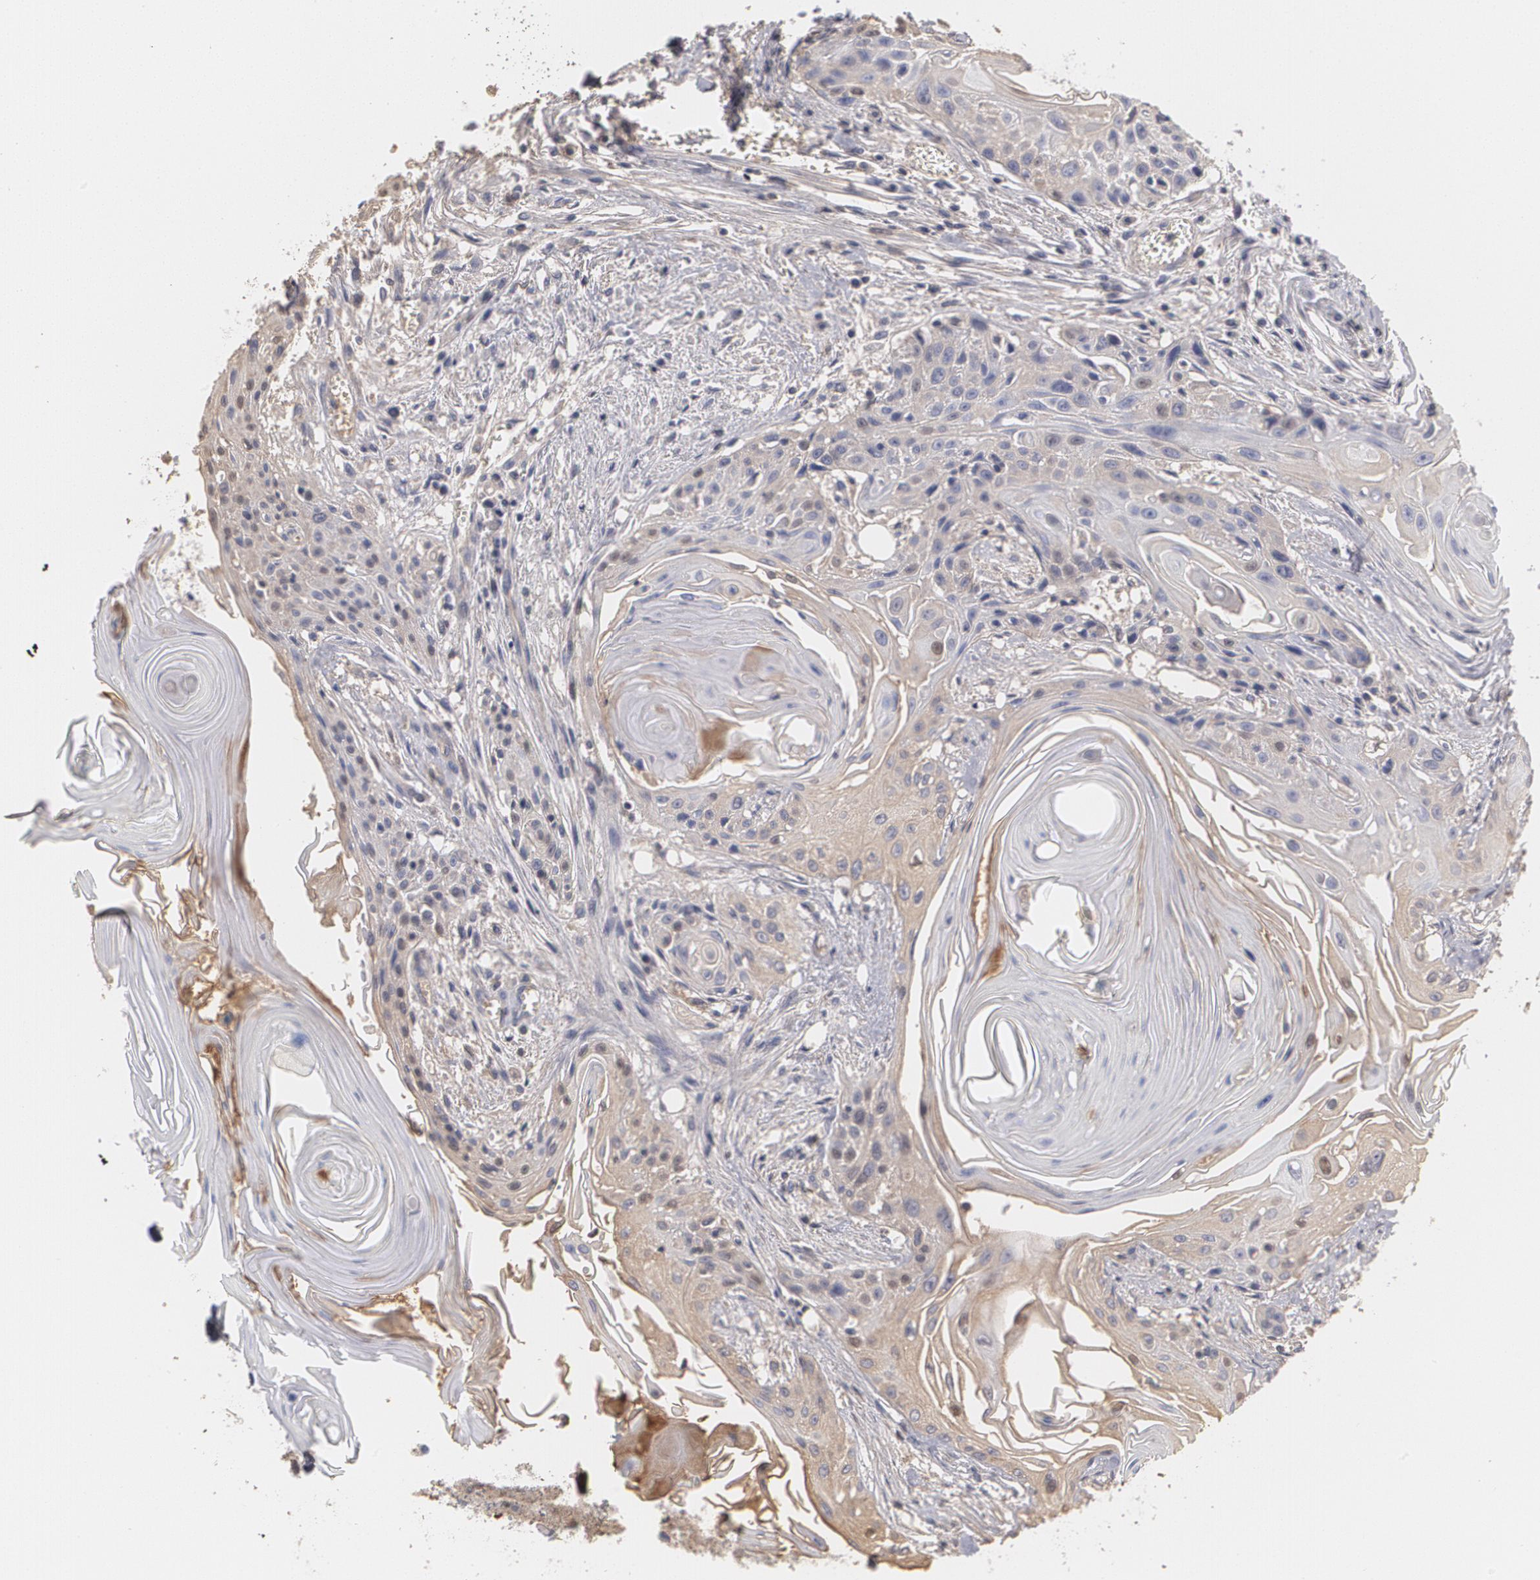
{"staining": {"intensity": "weak", "quantity": "25%-75%", "location": "cytoplasmic/membranous"}, "tissue": "head and neck cancer", "cell_type": "Tumor cells", "image_type": "cancer", "snomed": [{"axis": "morphology", "description": "Squamous cell carcinoma, NOS"}, {"axis": "morphology", "description": "Squamous cell carcinoma, metastatic, NOS"}, {"axis": "topography", "description": "Lymph node"}, {"axis": "topography", "description": "Salivary gland"}, {"axis": "topography", "description": "Head-Neck"}], "caption": "An IHC histopathology image of tumor tissue is shown. Protein staining in brown shows weak cytoplasmic/membranous positivity in head and neck cancer within tumor cells.", "gene": "SERPINA1", "patient": {"sex": "female", "age": 74}}